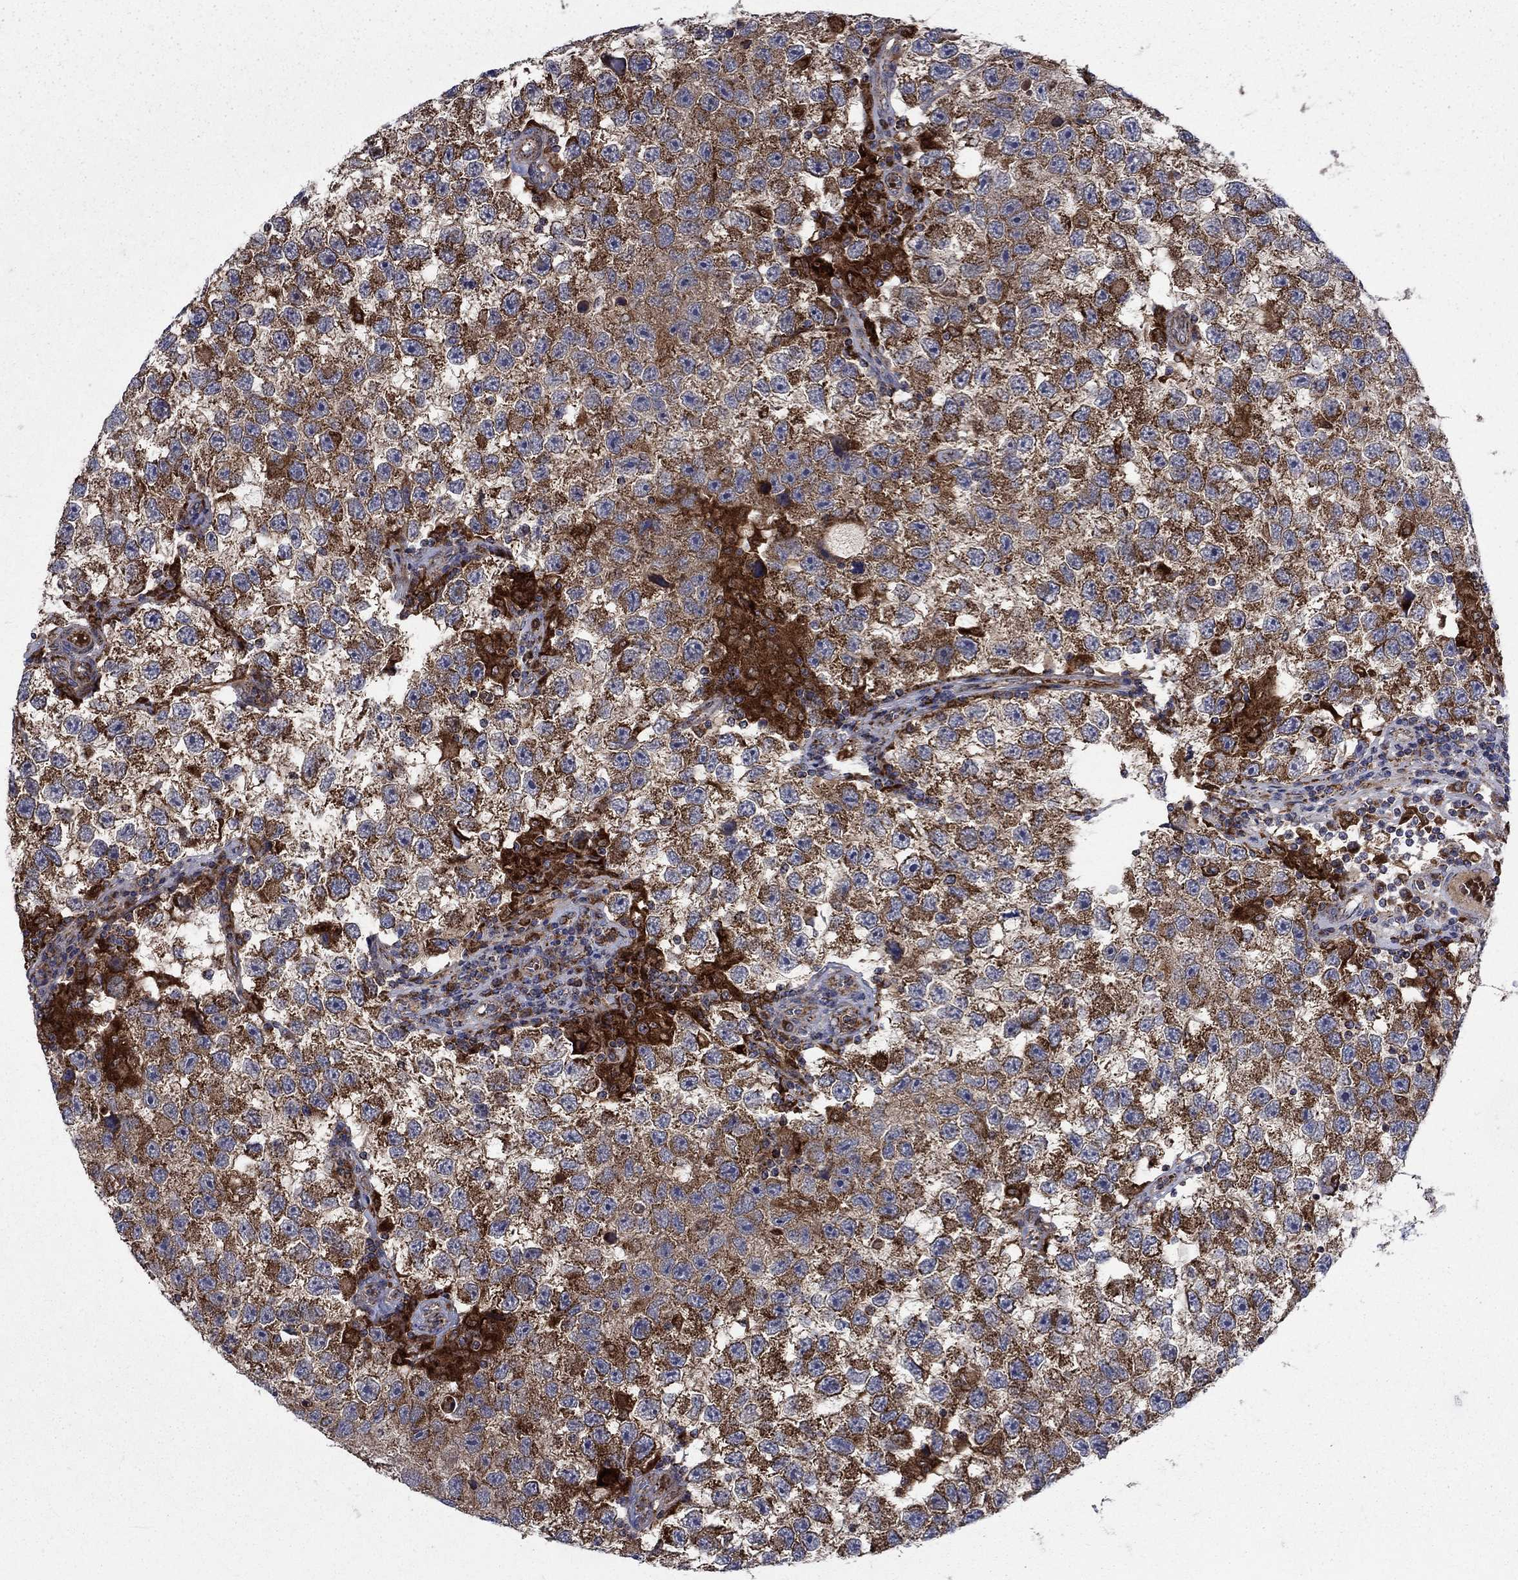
{"staining": {"intensity": "moderate", "quantity": "25%-75%", "location": "cytoplasmic/membranous"}, "tissue": "testis cancer", "cell_type": "Tumor cells", "image_type": "cancer", "snomed": [{"axis": "morphology", "description": "Seminoma, NOS"}, {"axis": "topography", "description": "Testis"}], "caption": "Testis cancer was stained to show a protein in brown. There is medium levels of moderate cytoplasmic/membranous positivity in about 25%-75% of tumor cells.", "gene": "RNF19B", "patient": {"sex": "male", "age": 26}}